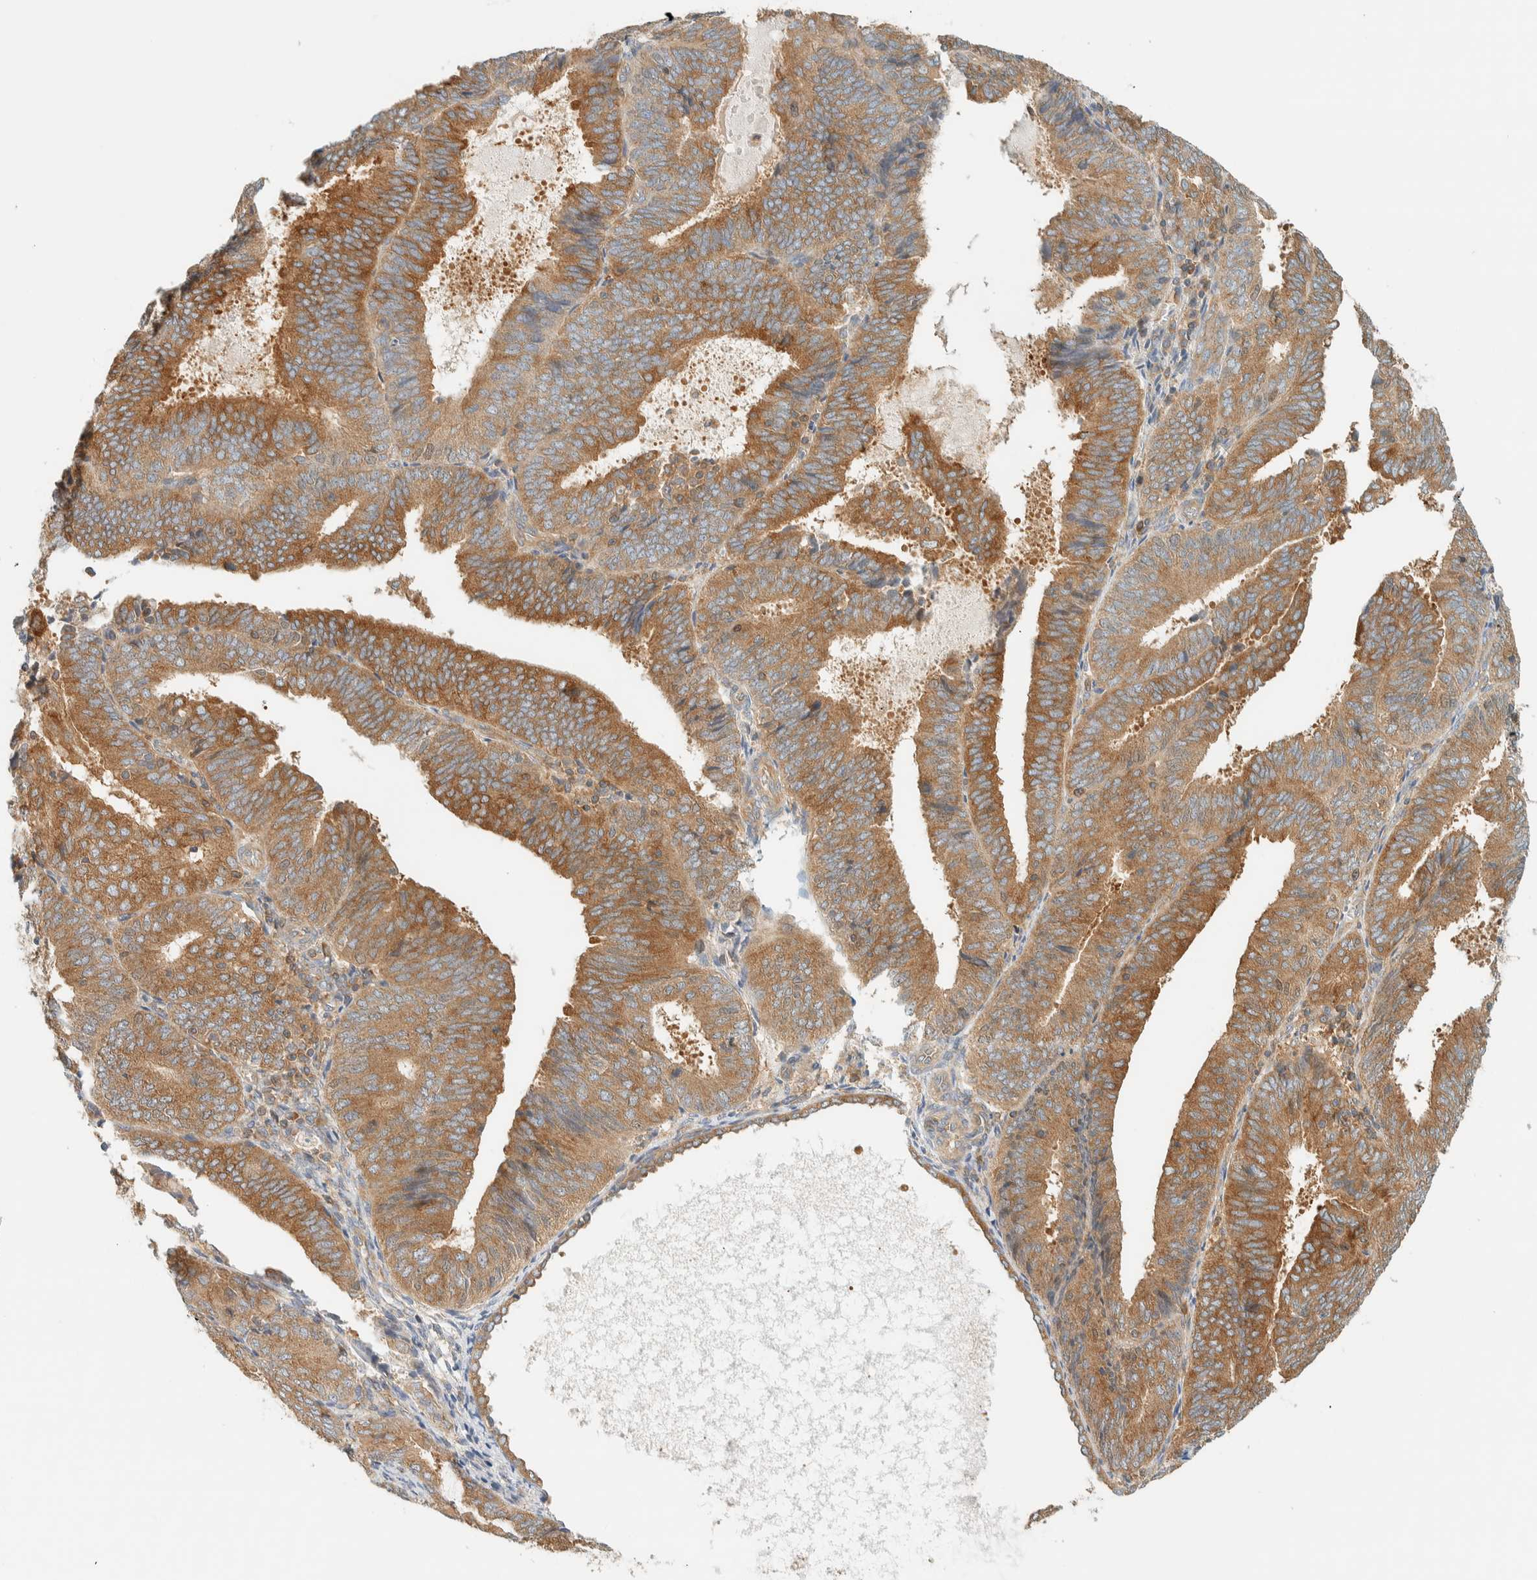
{"staining": {"intensity": "moderate", "quantity": ">75%", "location": "cytoplasmic/membranous"}, "tissue": "endometrial cancer", "cell_type": "Tumor cells", "image_type": "cancer", "snomed": [{"axis": "morphology", "description": "Adenocarcinoma, NOS"}, {"axis": "topography", "description": "Endometrium"}], "caption": "IHC (DAB (3,3'-diaminobenzidine)) staining of human endometrial adenocarcinoma displays moderate cytoplasmic/membranous protein positivity in approximately >75% of tumor cells.", "gene": "ARFGEF1", "patient": {"sex": "female", "age": 81}}